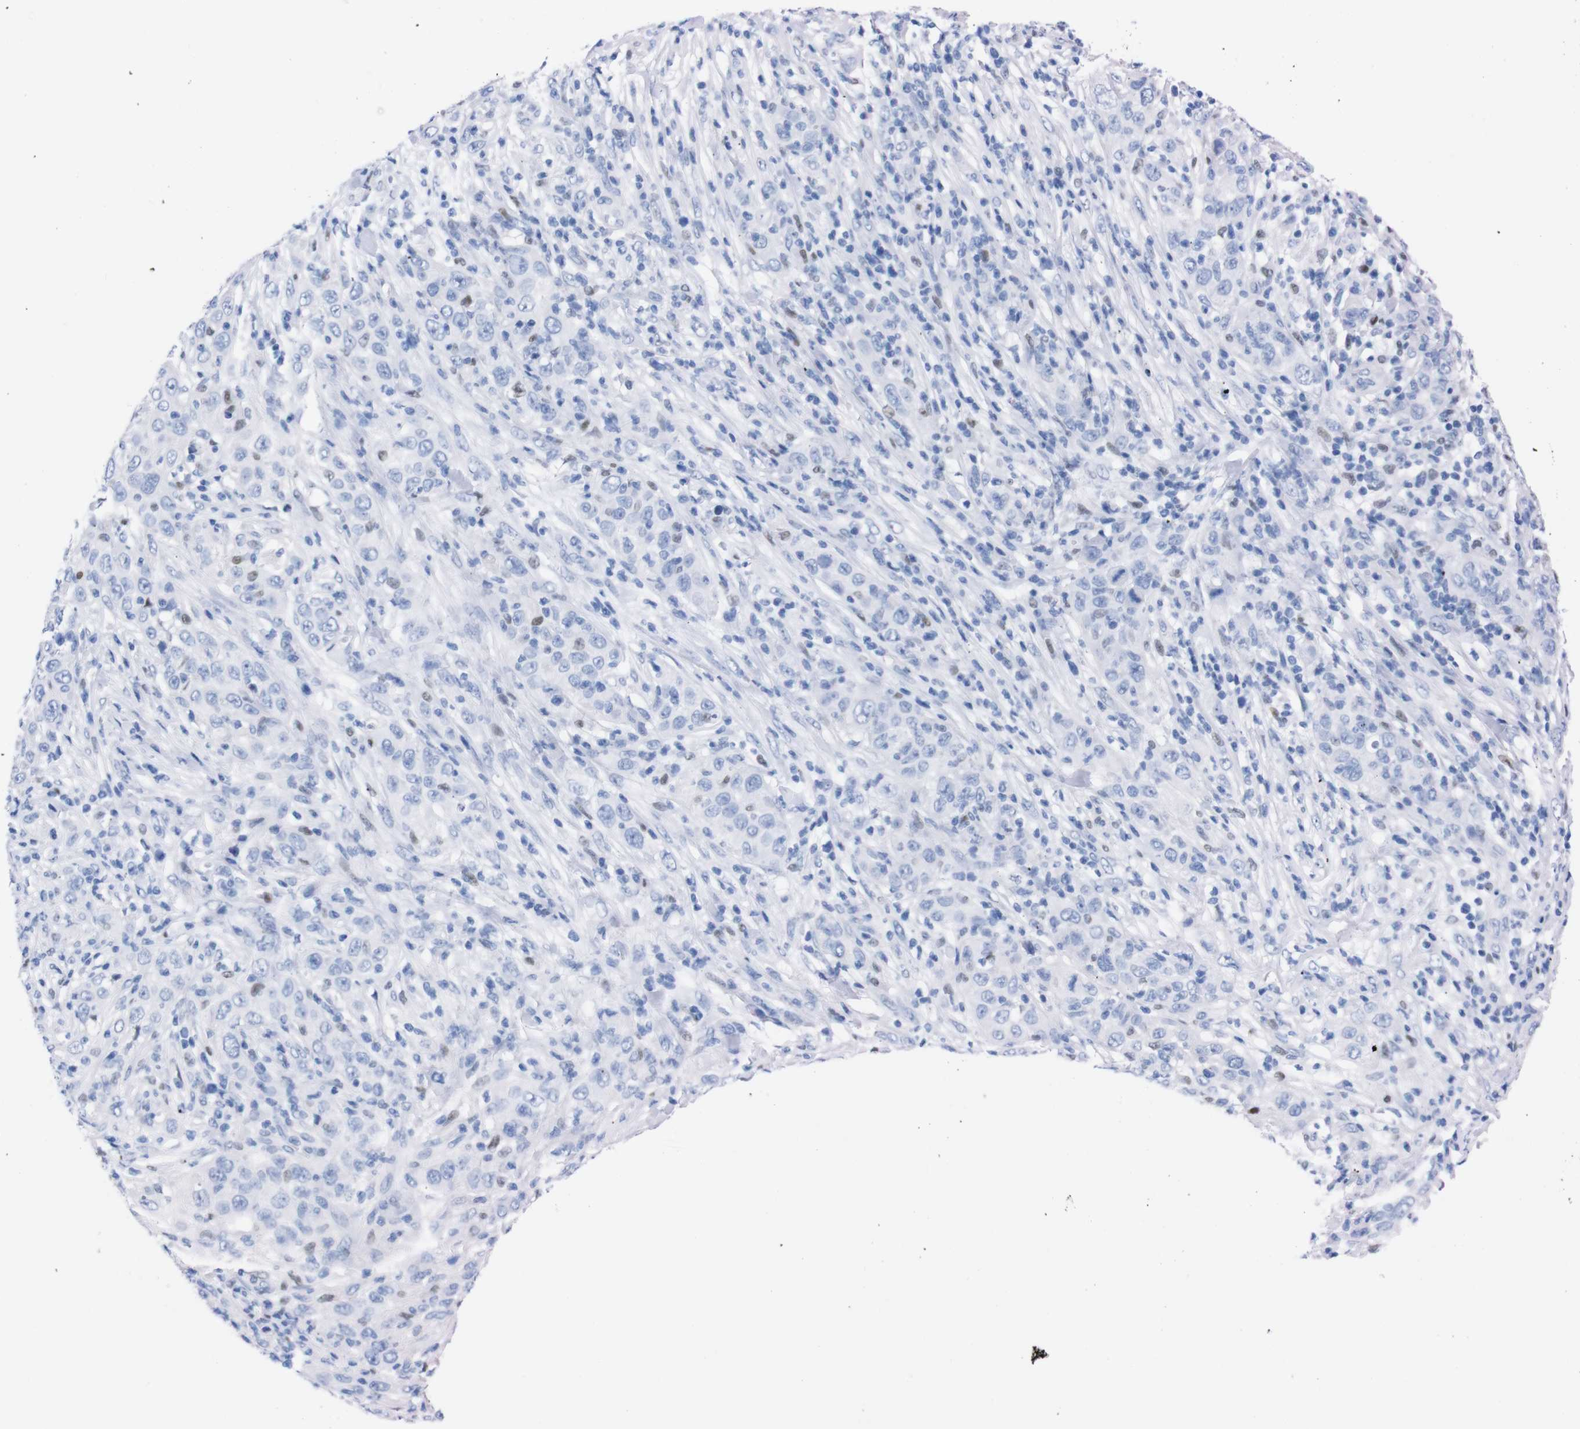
{"staining": {"intensity": "negative", "quantity": "none", "location": "none"}, "tissue": "skin cancer", "cell_type": "Tumor cells", "image_type": "cancer", "snomed": [{"axis": "morphology", "description": "Squamous cell carcinoma, NOS"}, {"axis": "topography", "description": "Skin"}], "caption": "IHC of skin squamous cell carcinoma exhibits no positivity in tumor cells.", "gene": "P2RY12", "patient": {"sex": "female", "age": 88}}